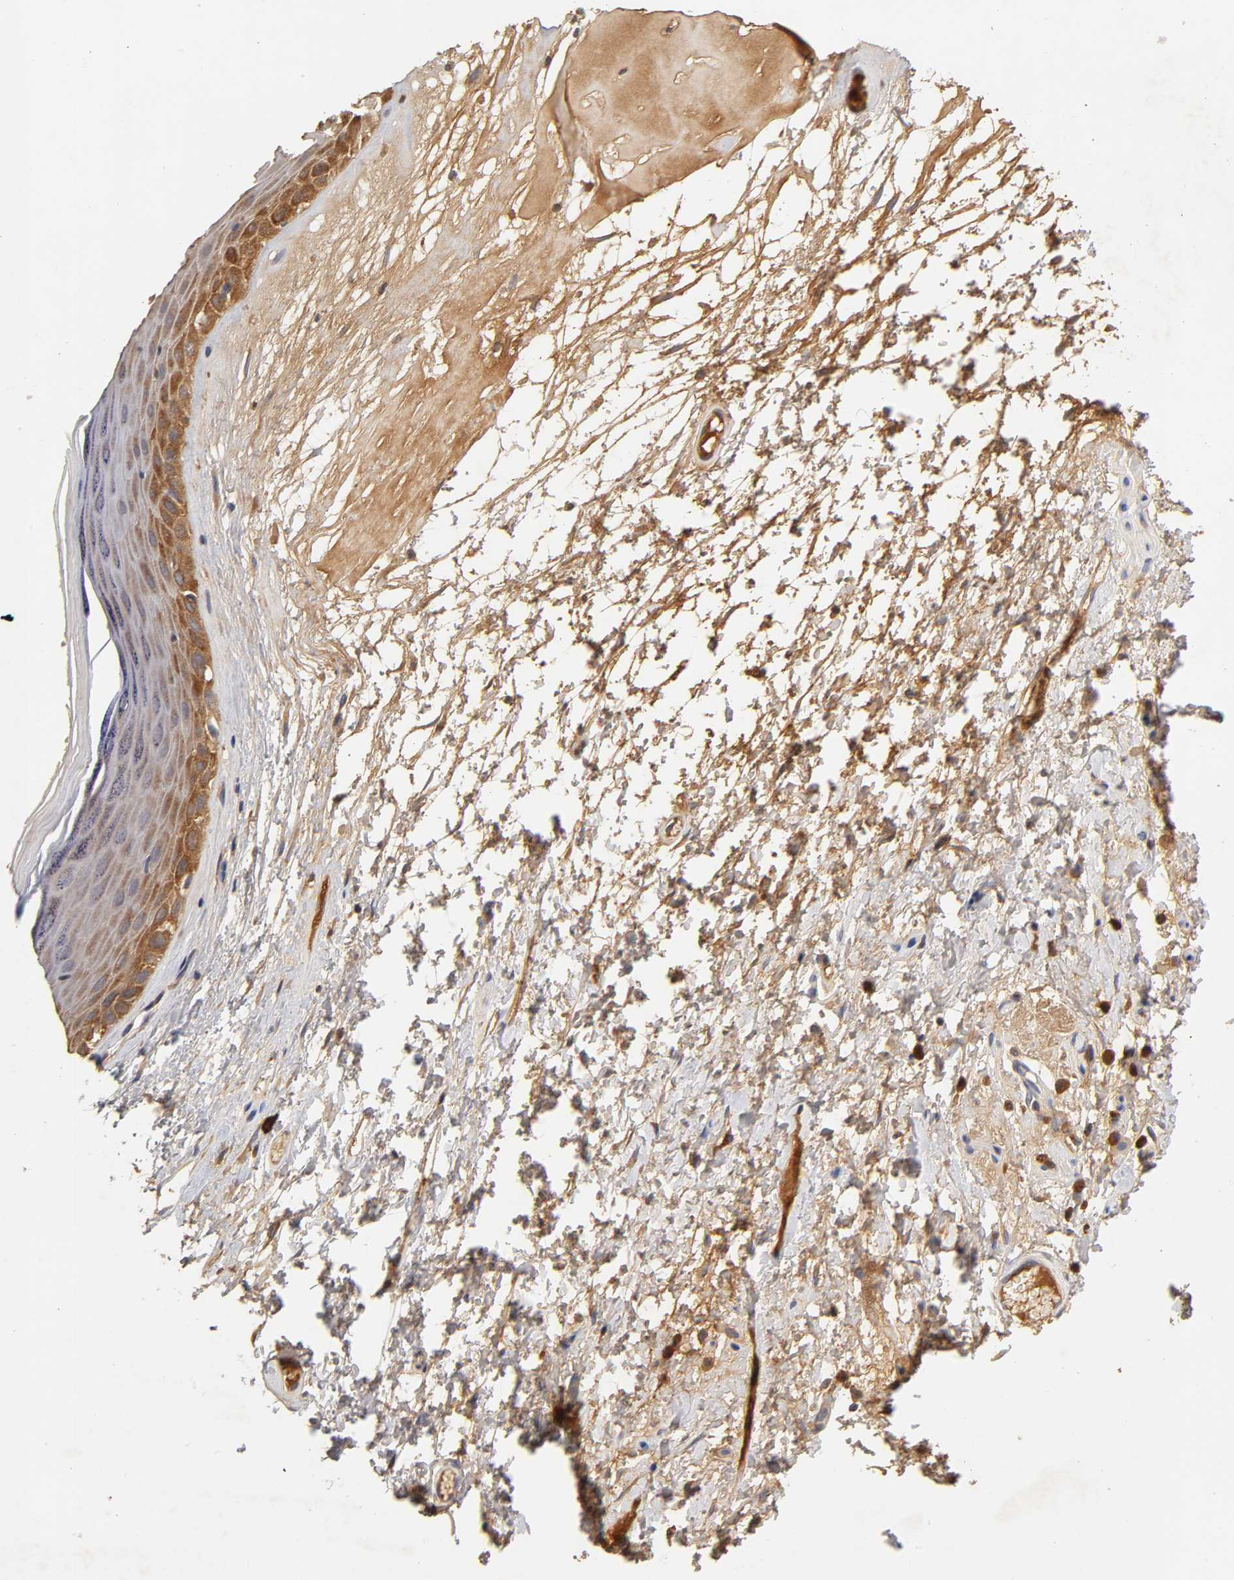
{"staining": {"intensity": "moderate", "quantity": ">75%", "location": "cytoplasmic/membranous"}, "tissue": "skin", "cell_type": "Epidermal cells", "image_type": "normal", "snomed": [{"axis": "morphology", "description": "Normal tissue, NOS"}, {"axis": "morphology", "description": "Inflammation, NOS"}, {"axis": "topography", "description": "Vulva"}], "caption": "IHC histopathology image of unremarkable human skin stained for a protein (brown), which demonstrates medium levels of moderate cytoplasmic/membranous staining in about >75% of epidermal cells.", "gene": "RPS29", "patient": {"sex": "female", "age": 84}}